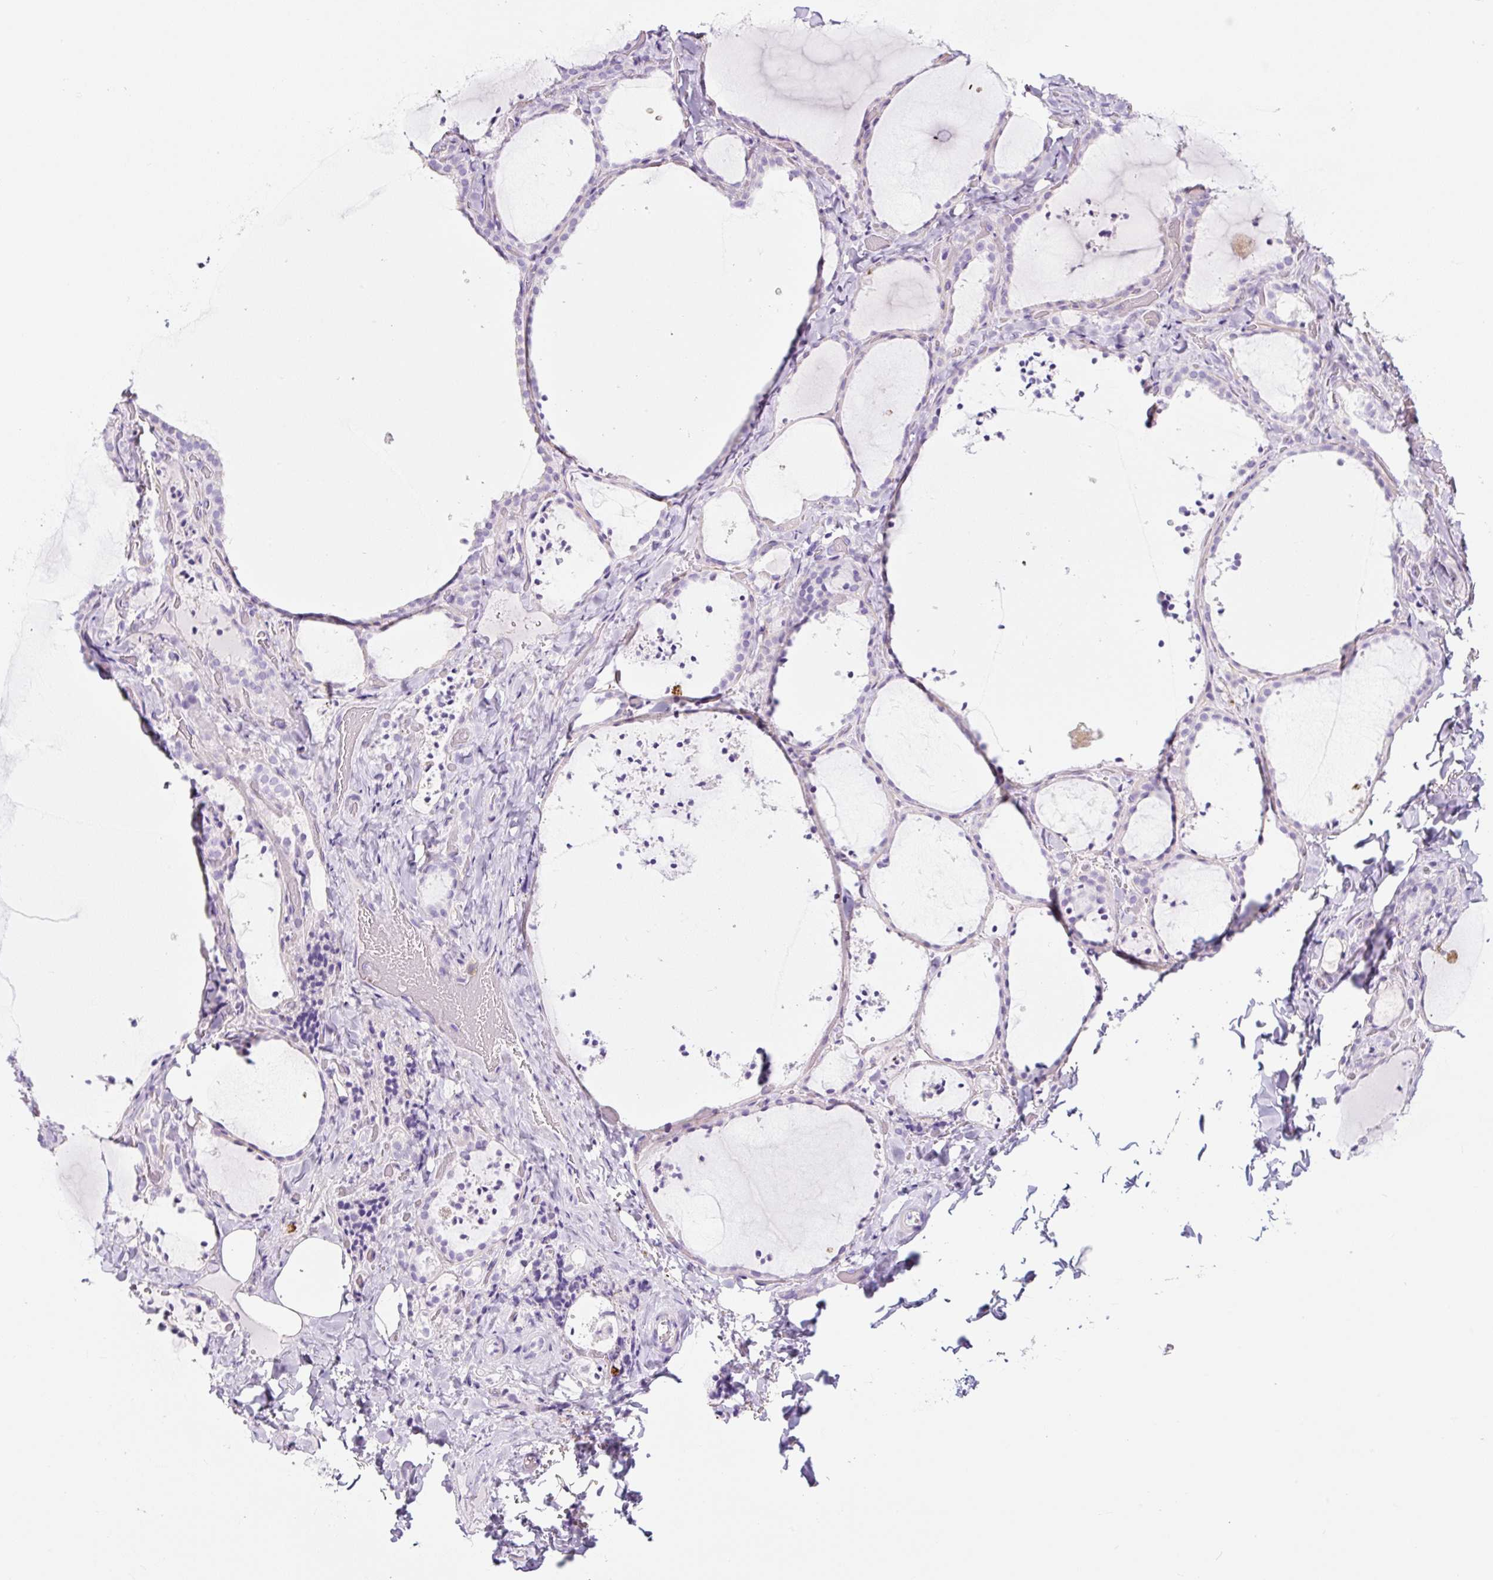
{"staining": {"intensity": "negative", "quantity": "none", "location": "none"}, "tissue": "thyroid gland", "cell_type": "Glandular cells", "image_type": "normal", "snomed": [{"axis": "morphology", "description": "Normal tissue, NOS"}, {"axis": "topography", "description": "Thyroid gland"}], "caption": "Immunohistochemistry (IHC) image of benign thyroid gland: thyroid gland stained with DAB reveals no significant protein positivity in glandular cells.", "gene": "RNF212B", "patient": {"sex": "female", "age": 22}}